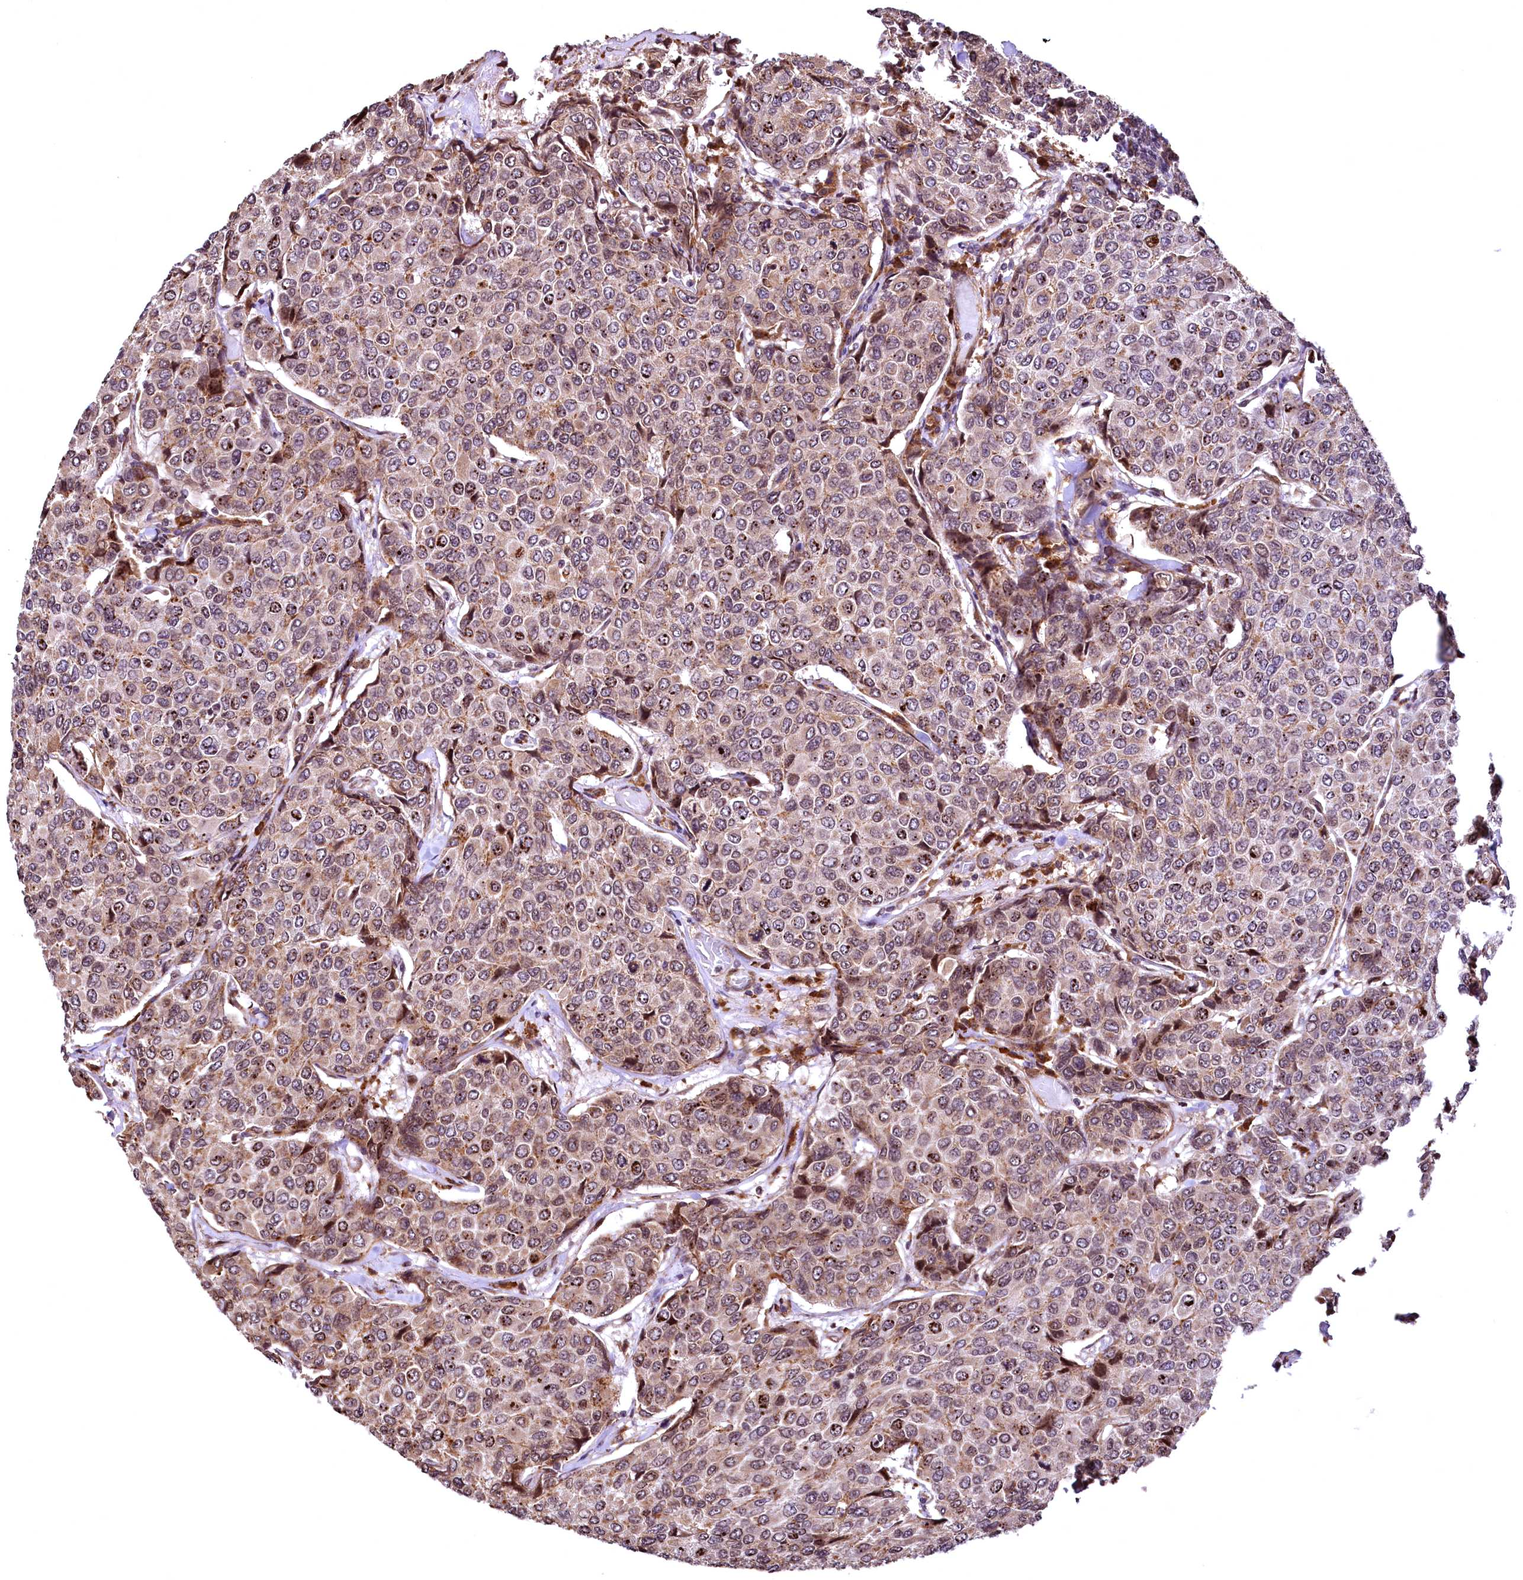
{"staining": {"intensity": "moderate", "quantity": "25%-75%", "location": "cytoplasmic/membranous,nuclear"}, "tissue": "breast cancer", "cell_type": "Tumor cells", "image_type": "cancer", "snomed": [{"axis": "morphology", "description": "Duct carcinoma"}, {"axis": "topography", "description": "Breast"}], "caption": "Breast cancer (invasive ductal carcinoma) was stained to show a protein in brown. There is medium levels of moderate cytoplasmic/membranous and nuclear positivity in approximately 25%-75% of tumor cells.", "gene": "PDS5B", "patient": {"sex": "female", "age": 55}}